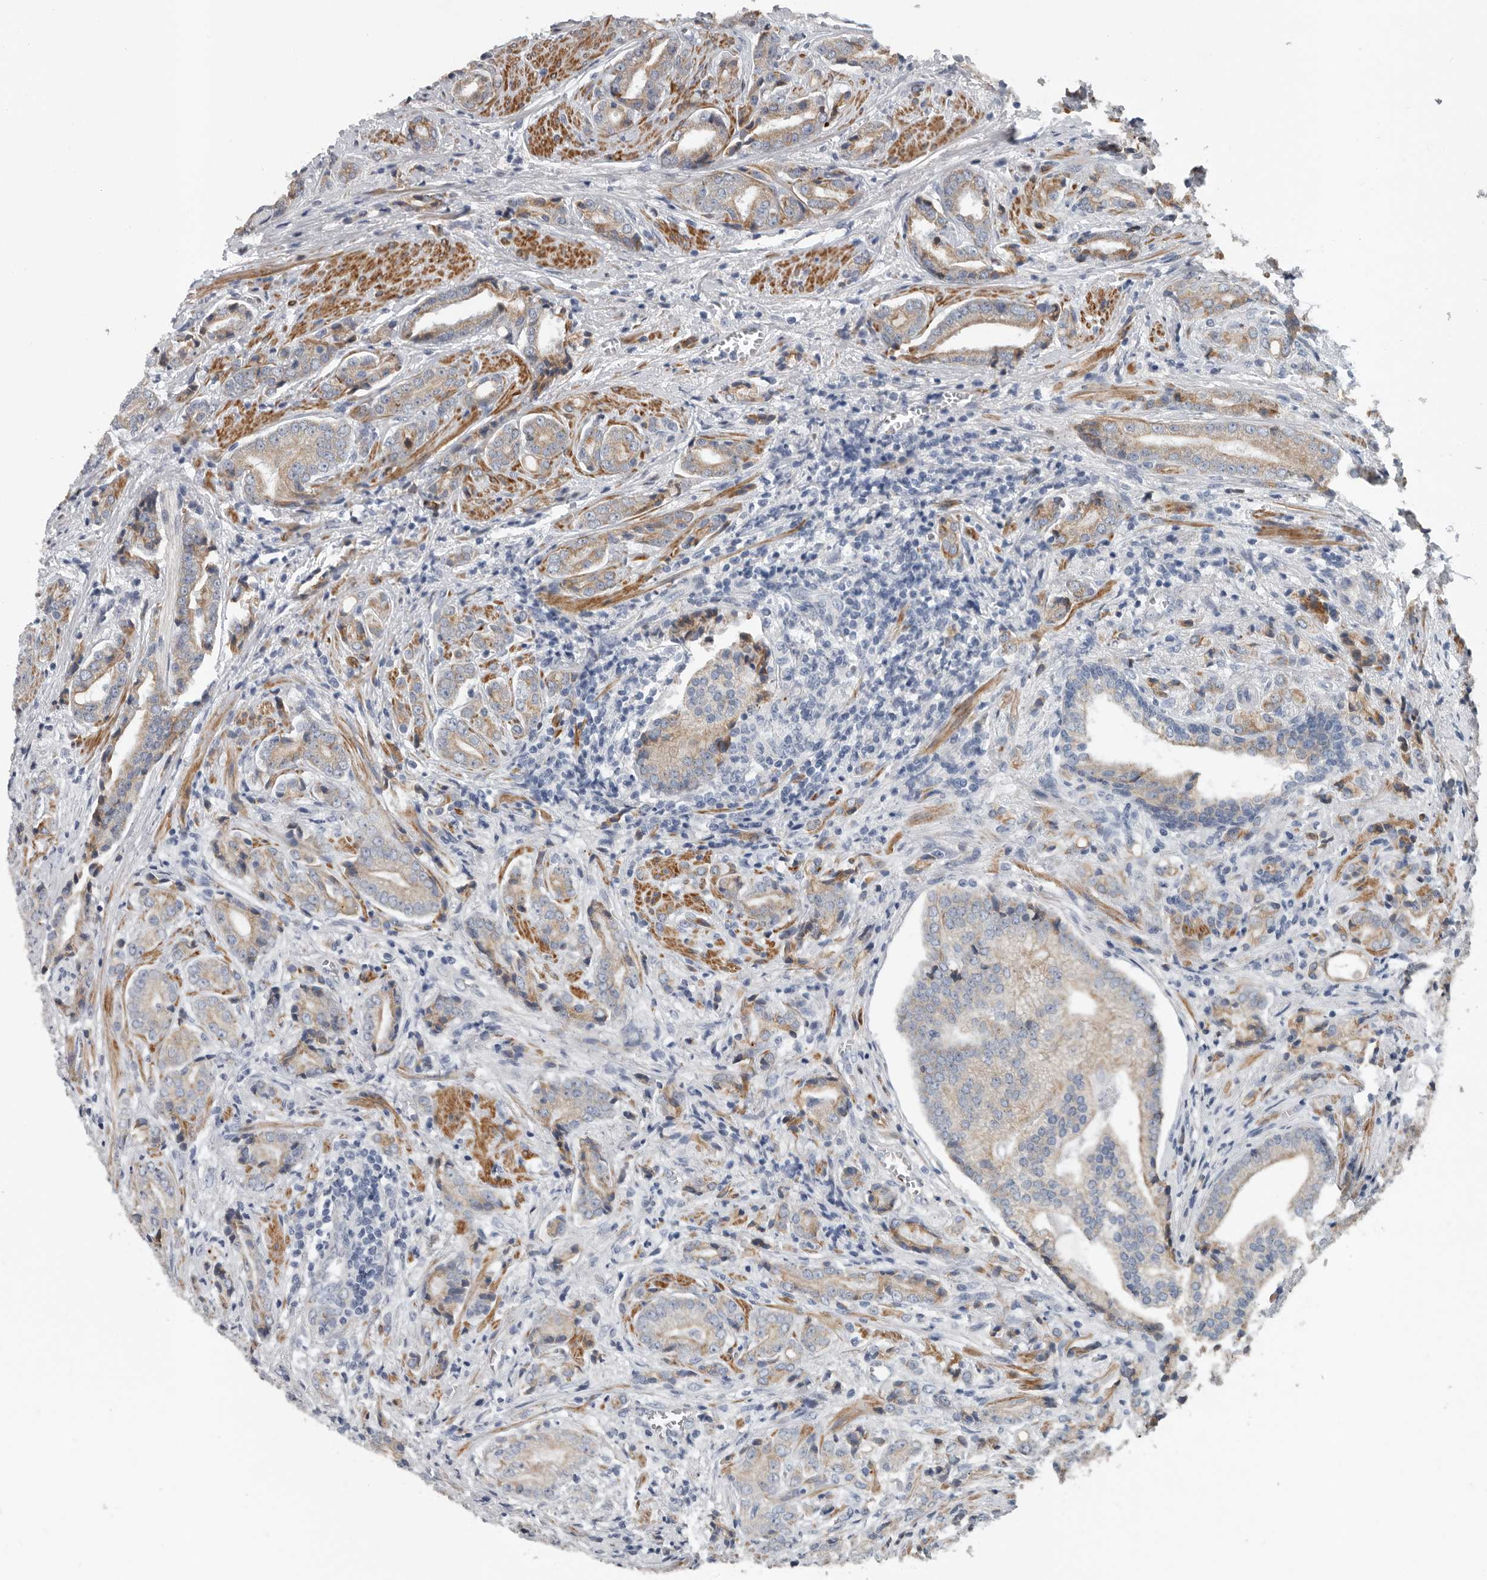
{"staining": {"intensity": "weak", "quantity": ">75%", "location": "cytoplasmic/membranous"}, "tissue": "prostate cancer", "cell_type": "Tumor cells", "image_type": "cancer", "snomed": [{"axis": "morphology", "description": "Adenocarcinoma, High grade"}, {"axis": "topography", "description": "Prostate"}], "caption": "This is an image of immunohistochemistry (IHC) staining of prostate cancer (high-grade adenocarcinoma), which shows weak staining in the cytoplasmic/membranous of tumor cells.", "gene": "DPY19L4", "patient": {"sex": "male", "age": 57}}